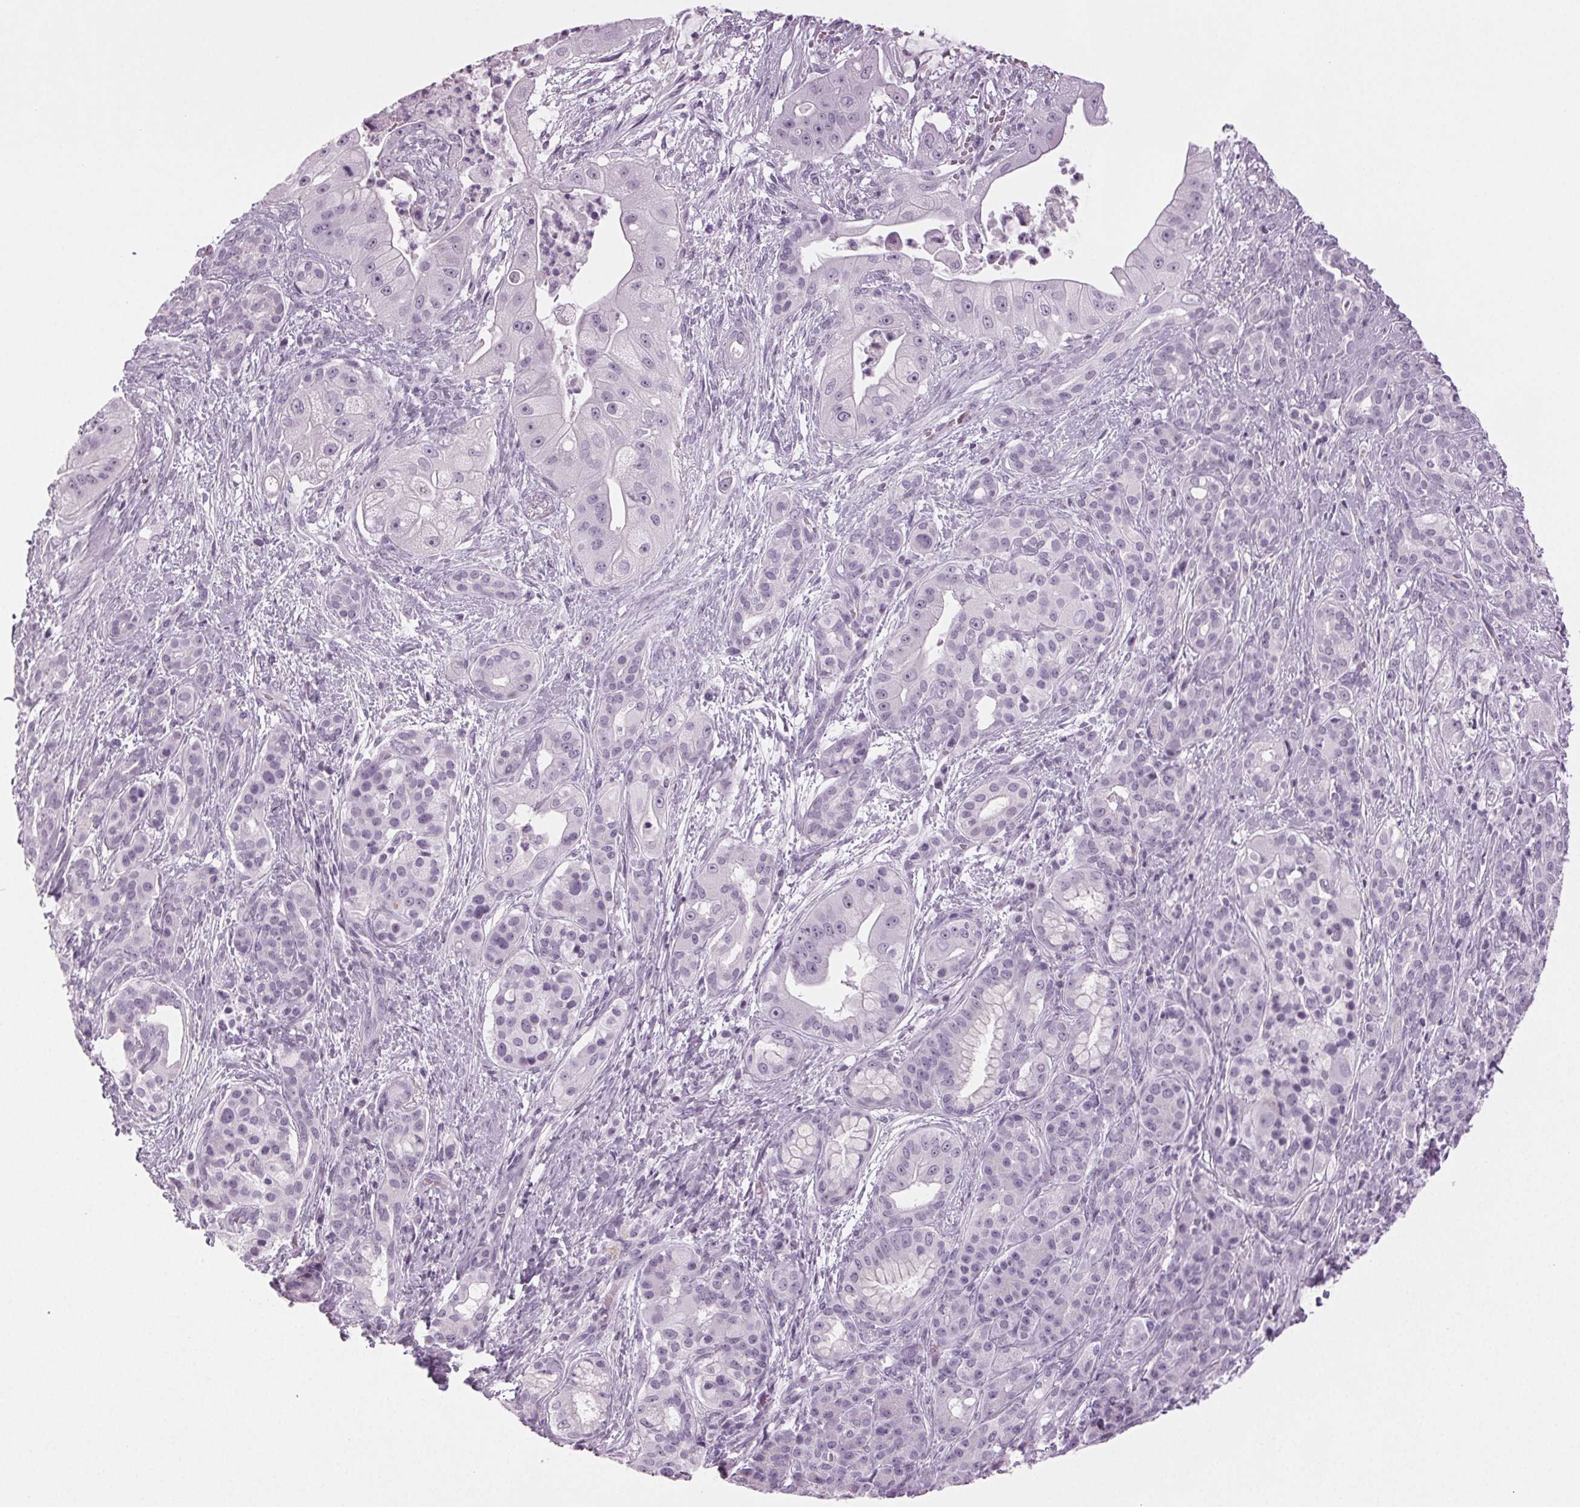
{"staining": {"intensity": "negative", "quantity": "none", "location": "none"}, "tissue": "pancreatic cancer", "cell_type": "Tumor cells", "image_type": "cancer", "snomed": [{"axis": "morphology", "description": "Normal tissue, NOS"}, {"axis": "morphology", "description": "Inflammation, NOS"}, {"axis": "morphology", "description": "Adenocarcinoma, NOS"}, {"axis": "topography", "description": "Pancreas"}], "caption": "DAB immunohistochemical staining of human pancreatic adenocarcinoma reveals no significant positivity in tumor cells.", "gene": "IGF2BP1", "patient": {"sex": "male", "age": 57}}